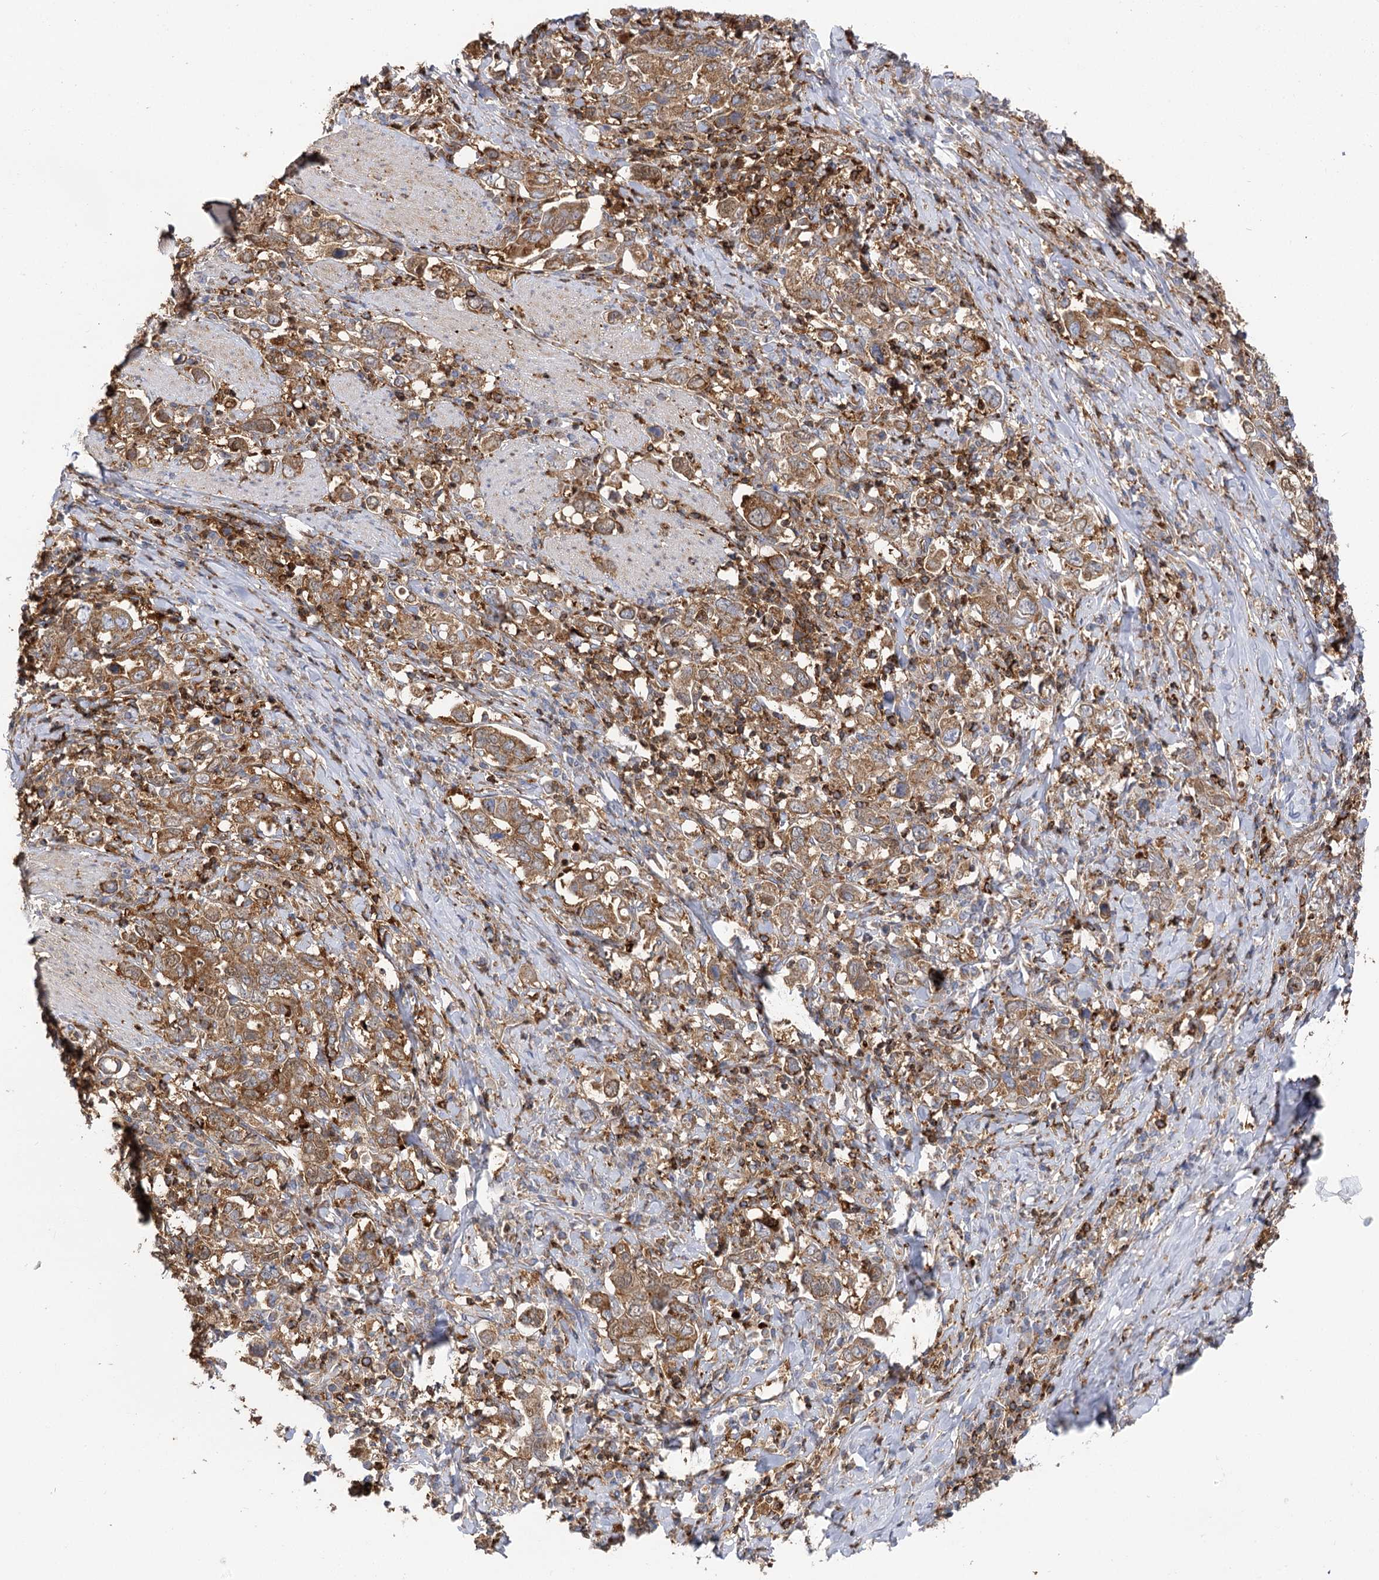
{"staining": {"intensity": "moderate", "quantity": ">75%", "location": "cytoplasmic/membranous"}, "tissue": "stomach cancer", "cell_type": "Tumor cells", "image_type": "cancer", "snomed": [{"axis": "morphology", "description": "Adenocarcinoma, NOS"}, {"axis": "topography", "description": "Stomach, upper"}], "caption": "Immunohistochemistry (IHC) of adenocarcinoma (stomach) displays medium levels of moderate cytoplasmic/membranous staining in approximately >75% of tumor cells. (brown staining indicates protein expression, while blue staining denotes nuclei).", "gene": "SEC24B", "patient": {"sex": "male", "age": 62}}